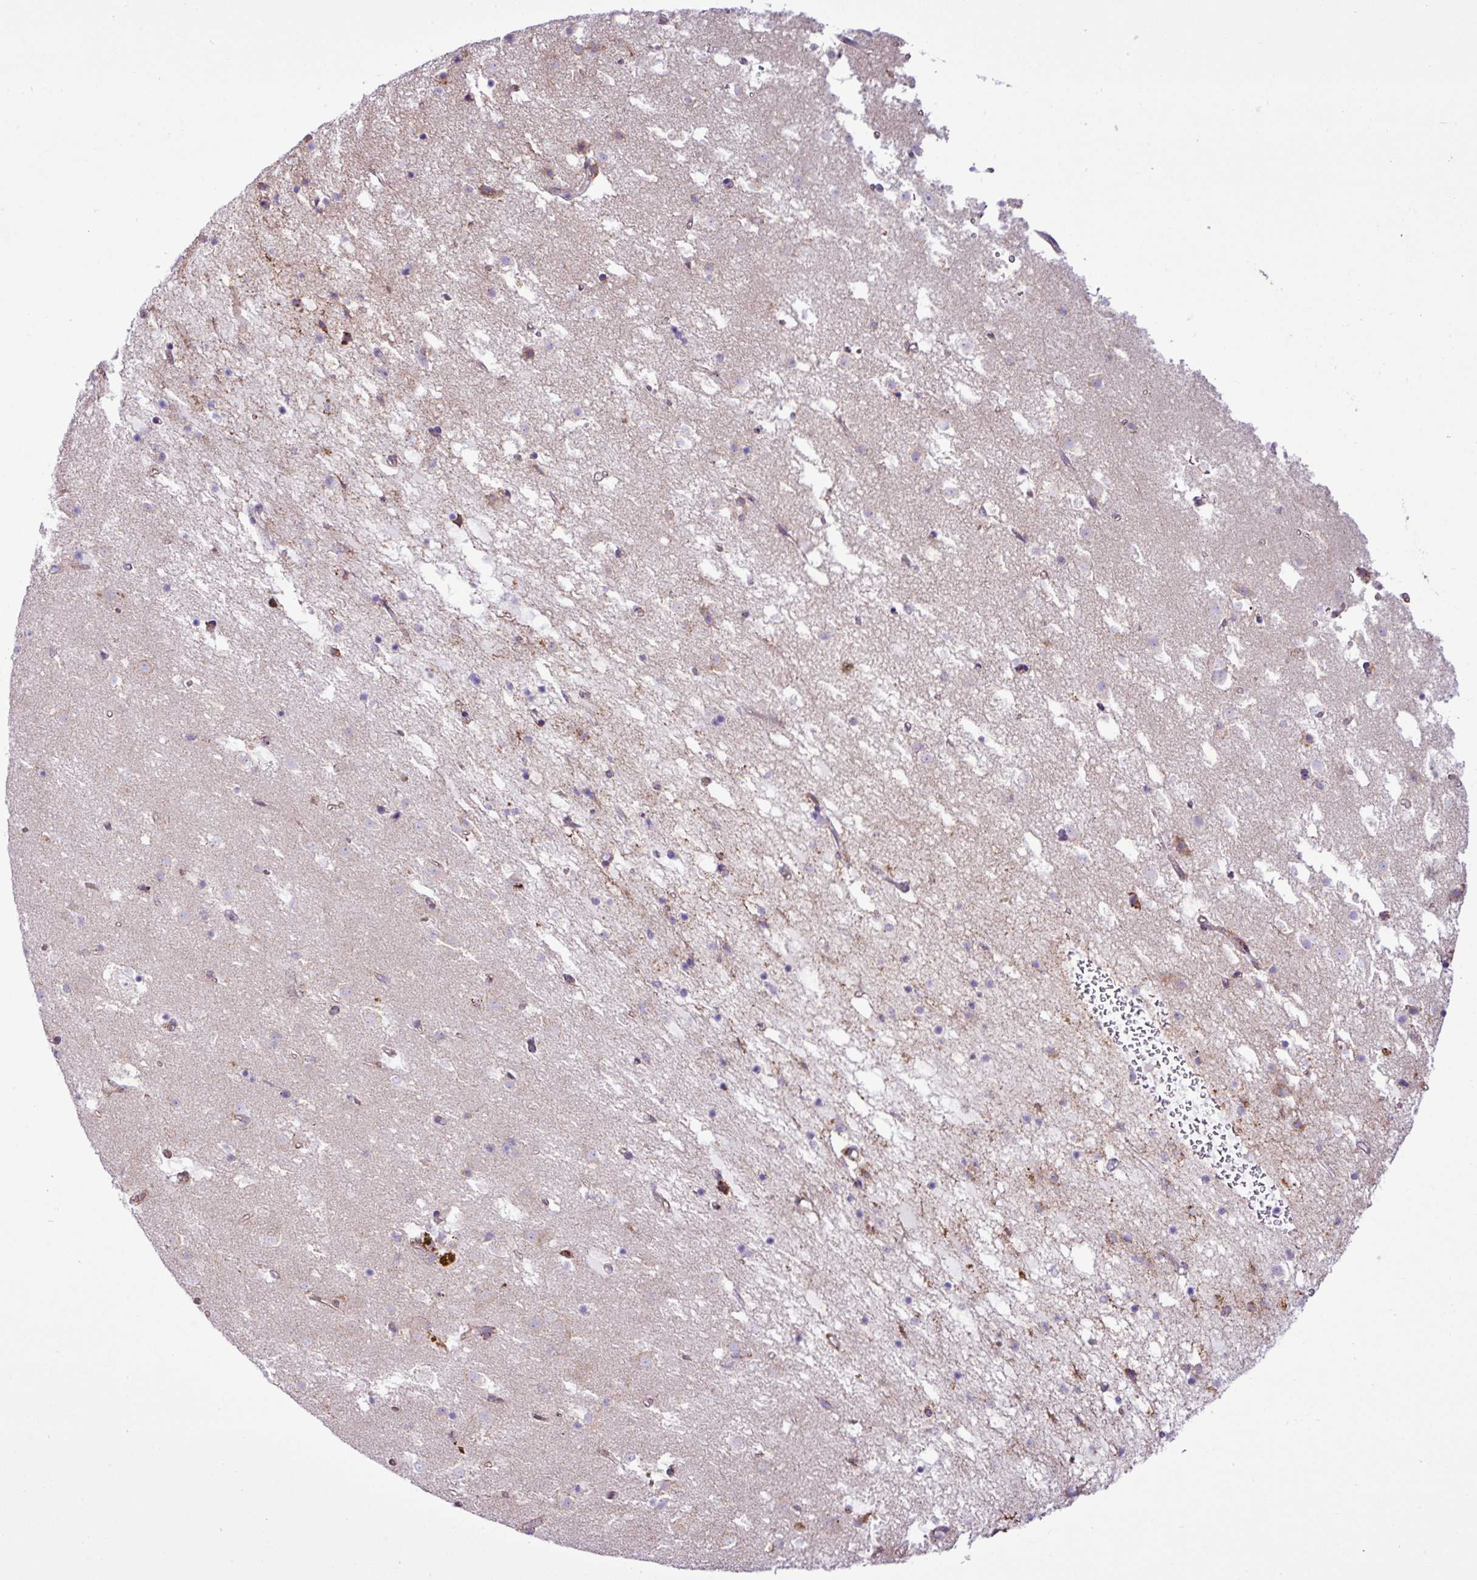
{"staining": {"intensity": "moderate", "quantity": "25%-75%", "location": "cytoplasmic/membranous"}, "tissue": "caudate", "cell_type": "Glial cells", "image_type": "normal", "snomed": [{"axis": "morphology", "description": "Normal tissue, NOS"}, {"axis": "topography", "description": "Lateral ventricle wall"}], "caption": "Moderate cytoplasmic/membranous protein staining is seen in approximately 25%-75% of glial cells in caudate. (IHC, brightfield microscopy, high magnification).", "gene": "ZSCAN5A", "patient": {"sex": "male", "age": 58}}